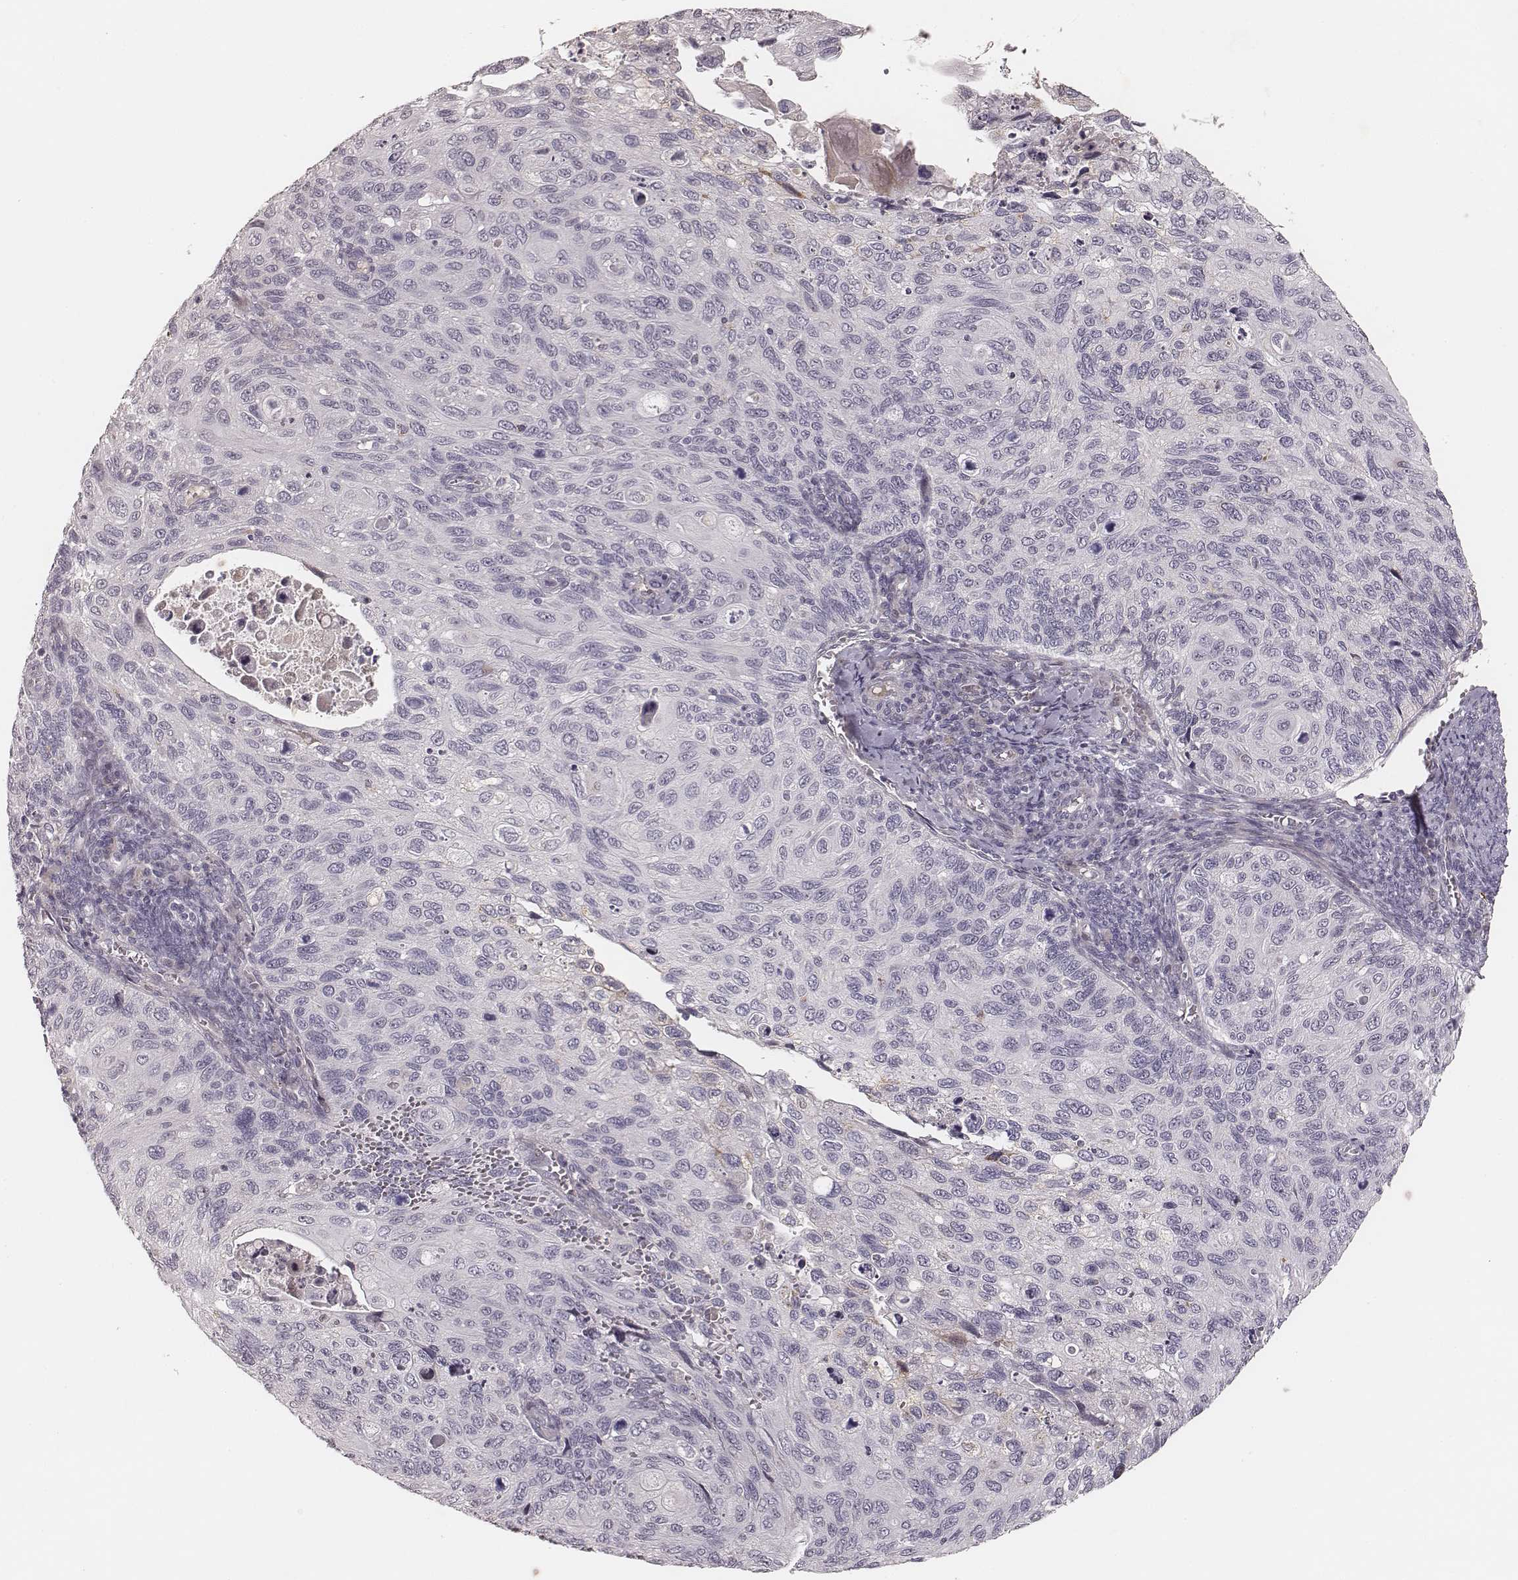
{"staining": {"intensity": "negative", "quantity": "none", "location": "none"}, "tissue": "cervical cancer", "cell_type": "Tumor cells", "image_type": "cancer", "snomed": [{"axis": "morphology", "description": "Squamous cell carcinoma, NOS"}, {"axis": "topography", "description": "Cervix"}], "caption": "Tumor cells are negative for protein expression in human cervical cancer.", "gene": "MADCAM1", "patient": {"sex": "female", "age": 70}}